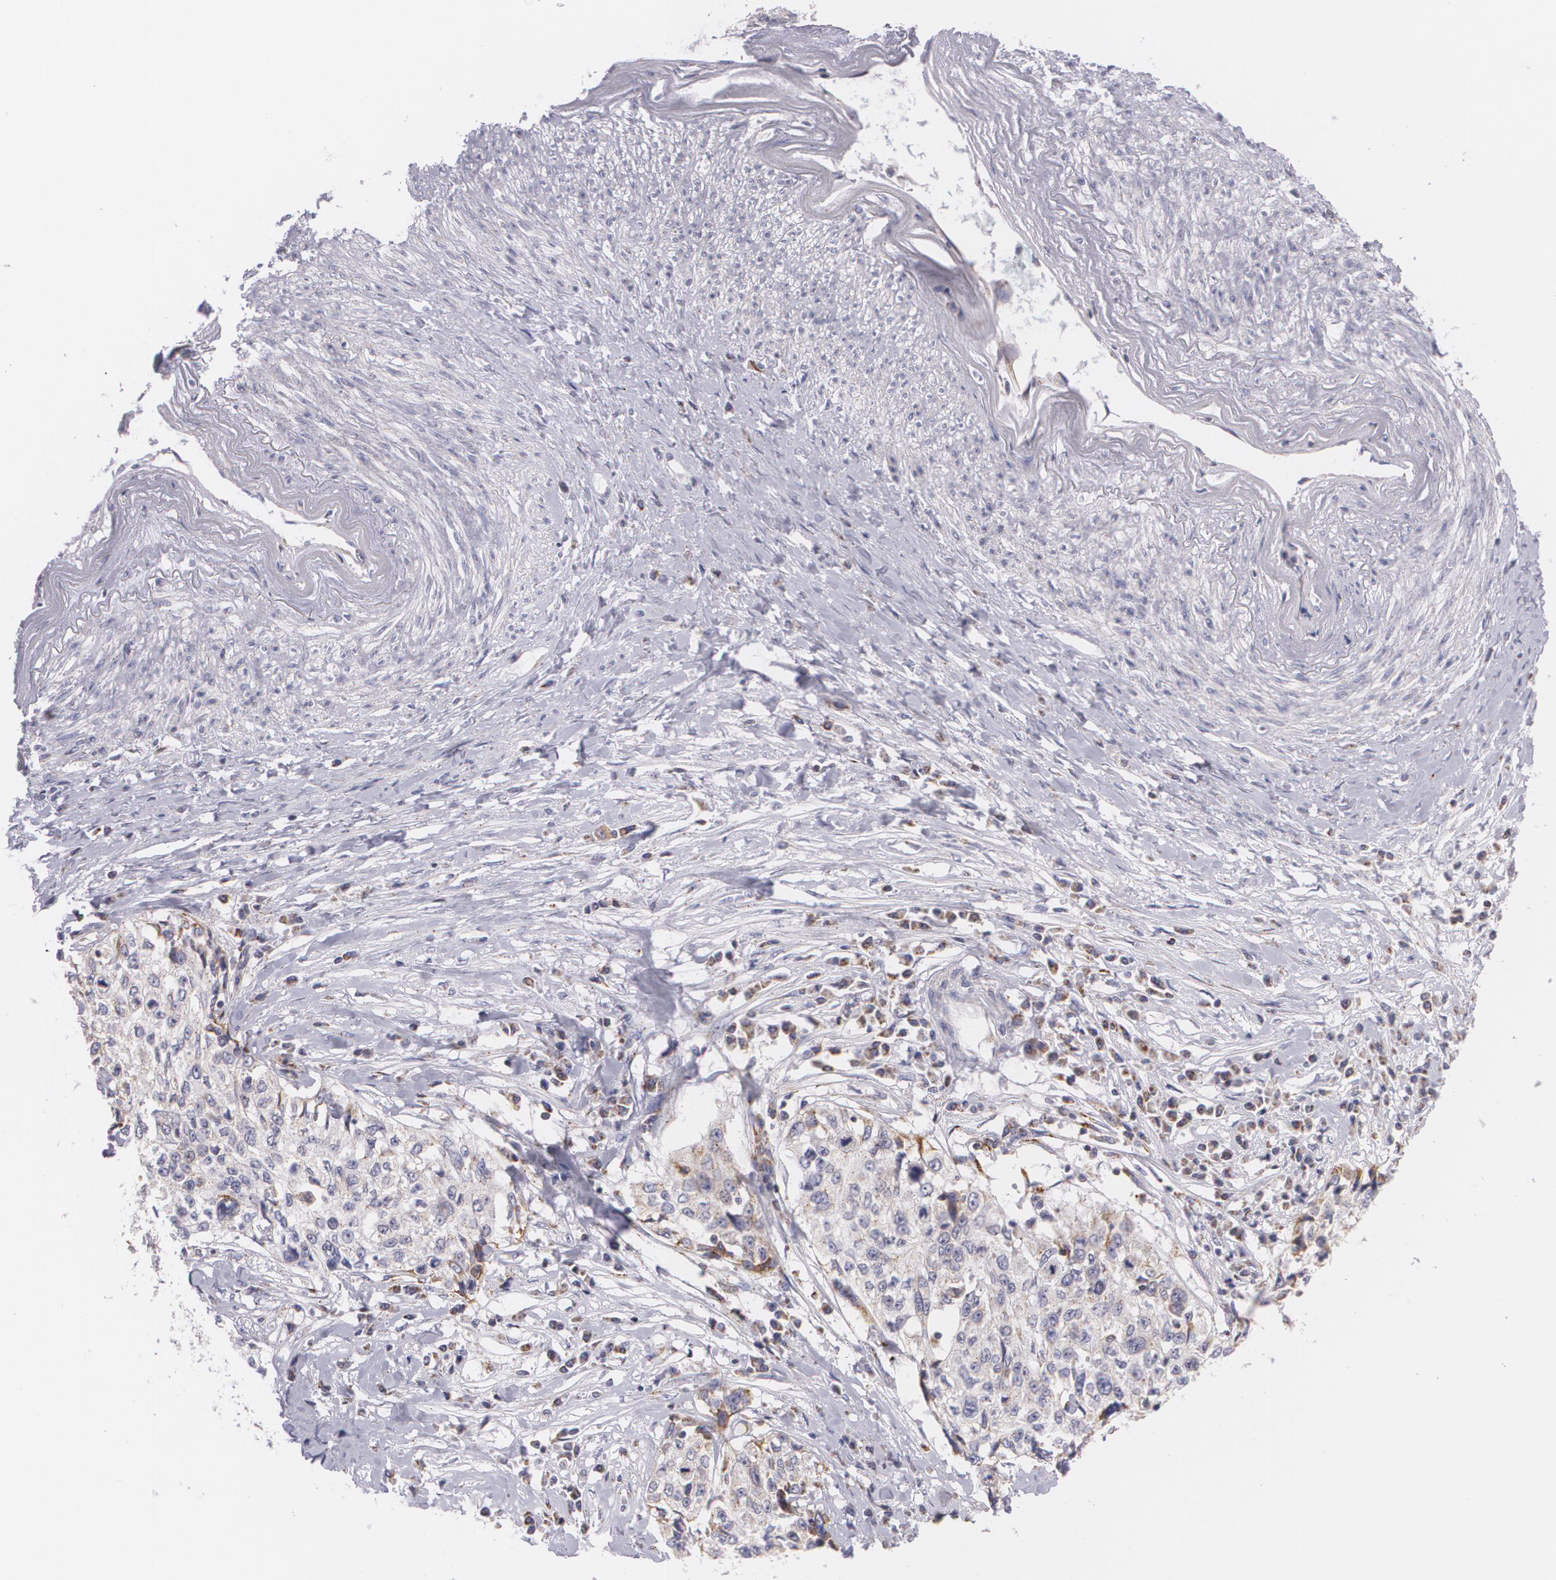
{"staining": {"intensity": "negative", "quantity": "none", "location": "none"}, "tissue": "cervical cancer", "cell_type": "Tumor cells", "image_type": "cancer", "snomed": [{"axis": "morphology", "description": "Squamous cell carcinoma, NOS"}, {"axis": "topography", "description": "Cervix"}], "caption": "Immunohistochemistry (IHC) micrograph of neoplastic tissue: human cervical squamous cell carcinoma stained with DAB displays no significant protein positivity in tumor cells. (DAB immunohistochemistry with hematoxylin counter stain).", "gene": "CILK1", "patient": {"sex": "female", "age": 57}}